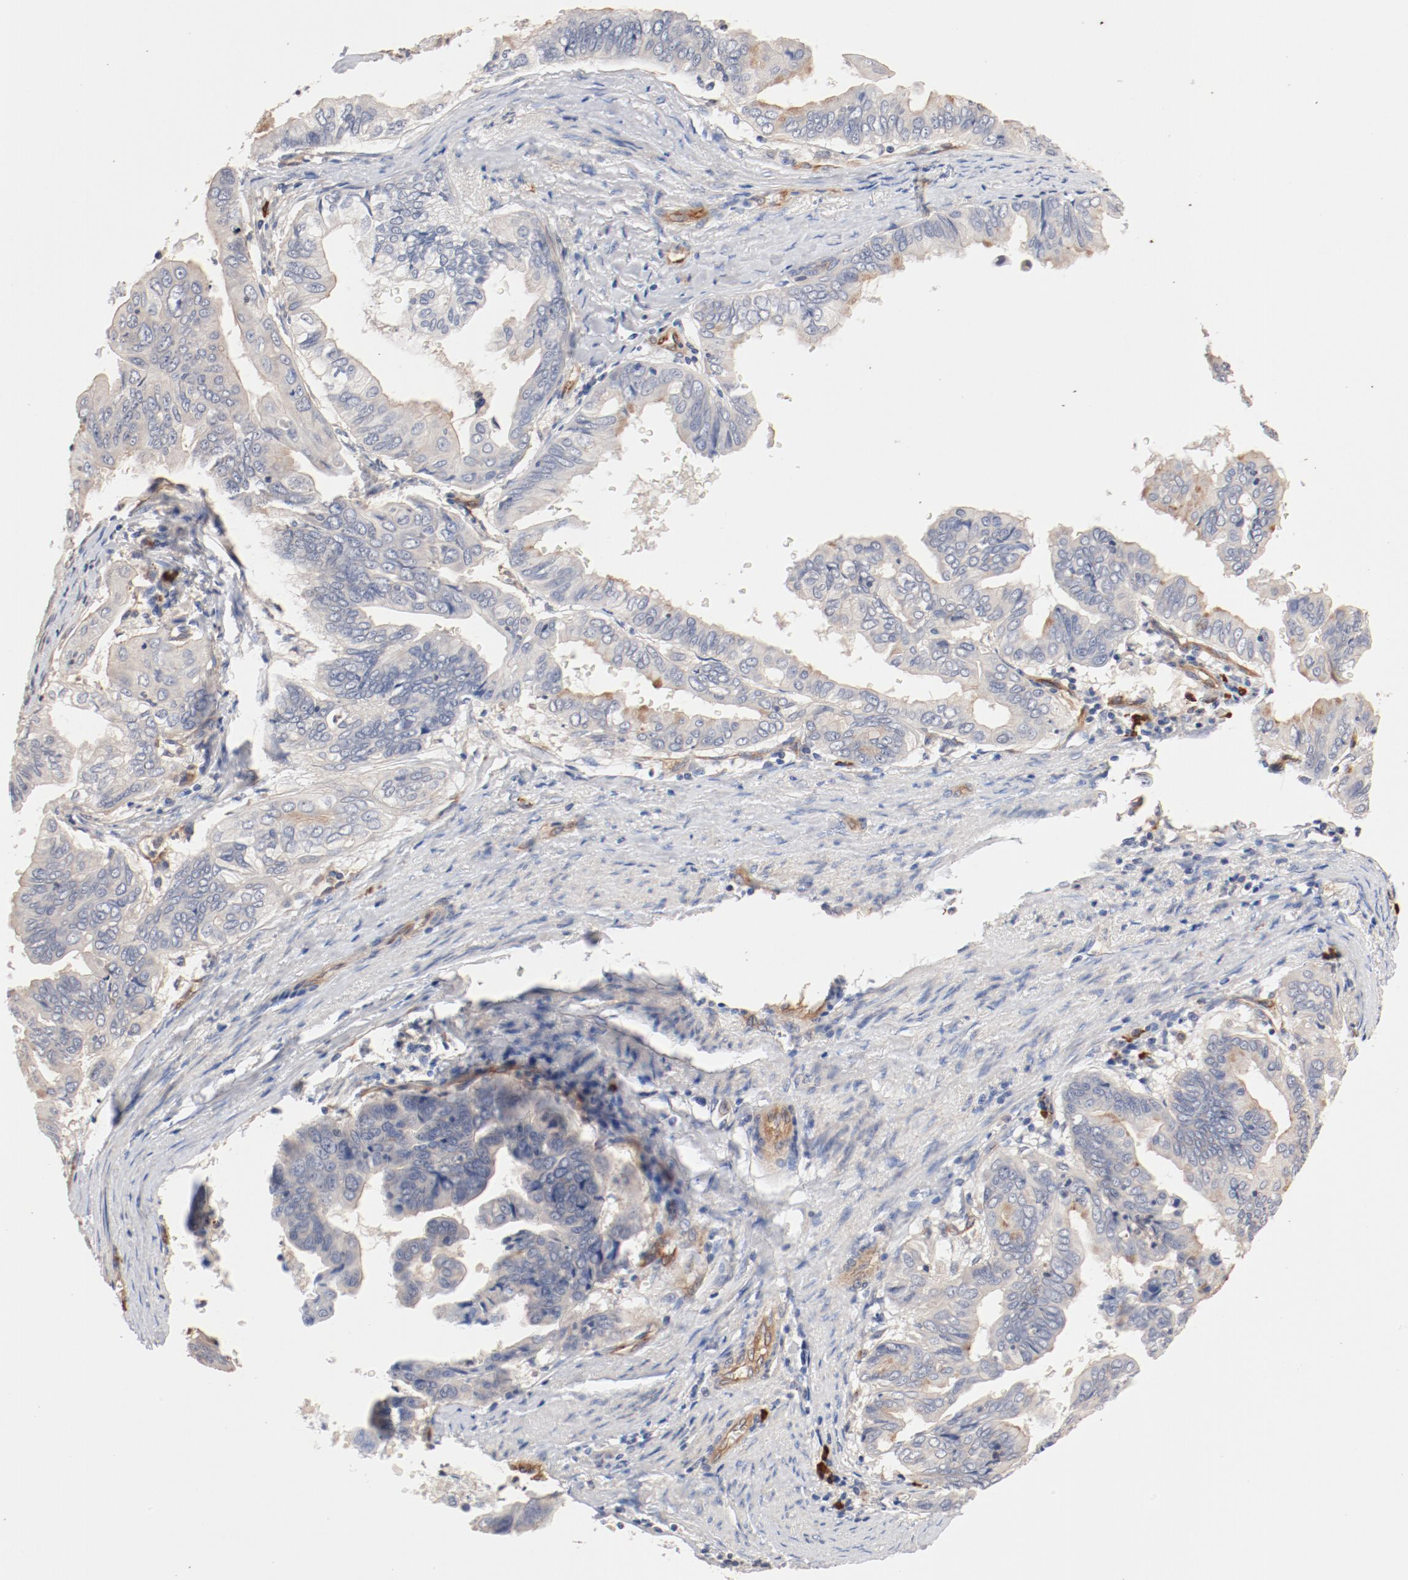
{"staining": {"intensity": "weak", "quantity": "25%-75%", "location": "cytoplasmic/membranous"}, "tissue": "stomach cancer", "cell_type": "Tumor cells", "image_type": "cancer", "snomed": [{"axis": "morphology", "description": "Adenocarcinoma, NOS"}, {"axis": "topography", "description": "Stomach, upper"}], "caption": "Human stomach cancer (adenocarcinoma) stained for a protein (brown) shows weak cytoplasmic/membranous positive staining in approximately 25%-75% of tumor cells.", "gene": "UBE2J1", "patient": {"sex": "male", "age": 80}}